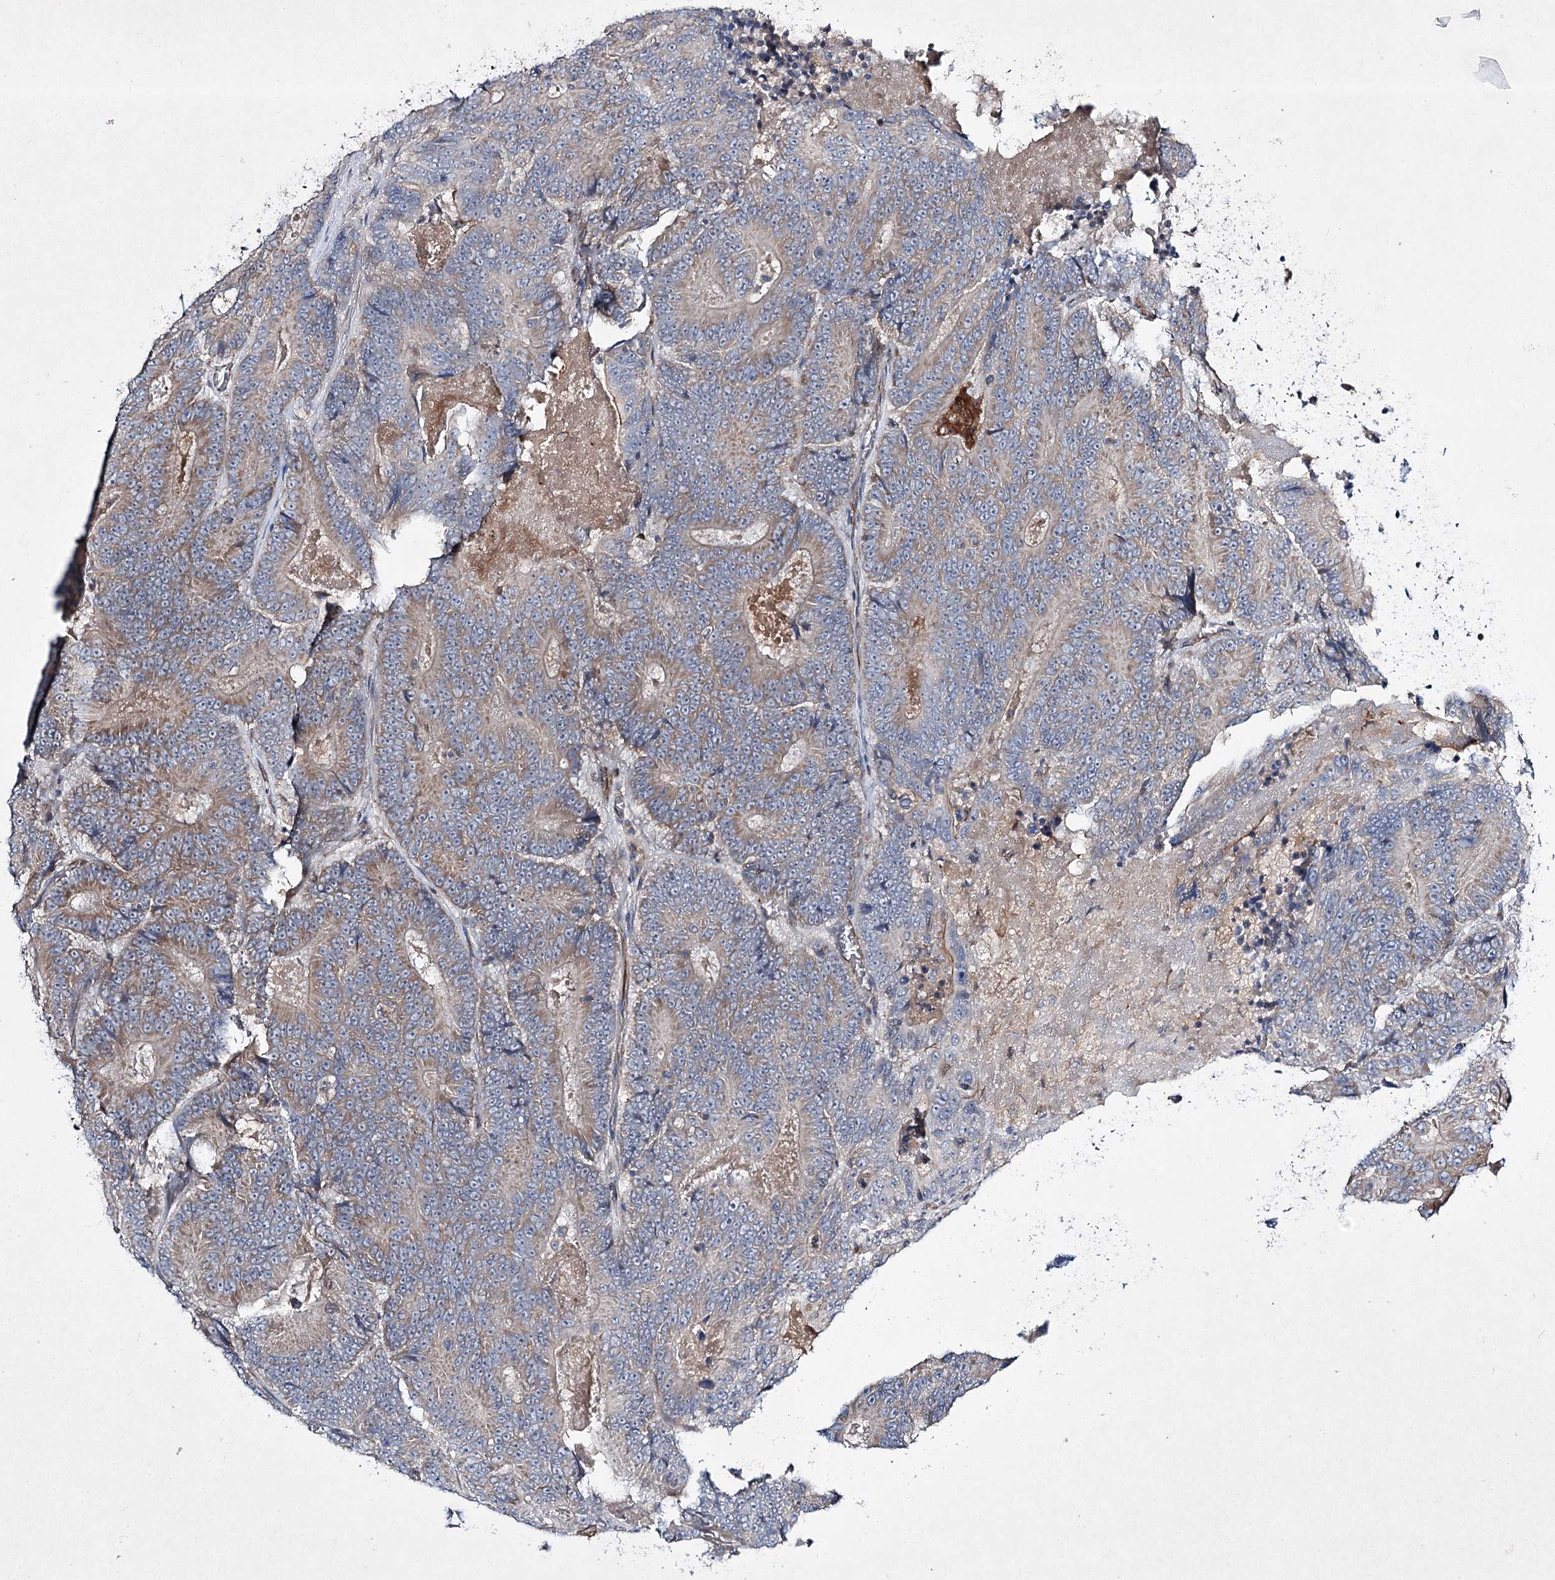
{"staining": {"intensity": "moderate", "quantity": ">75%", "location": "cytoplasmic/membranous"}, "tissue": "colorectal cancer", "cell_type": "Tumor cells", "image_type": "cancer", "snomed": [{"axis": "morphology", "description": "Adenocarcinoma, NOS"}, {"axis": "topography", "description": "Colon"}], "caption": "Protein staining of colorectal adenocarcinoma tissue exhibits moderate cytoplasmic/membranous staining in about >75% of tumor cells.", "gene": "KIAA0825", "patient": {"sex": "male", "age": 83}}